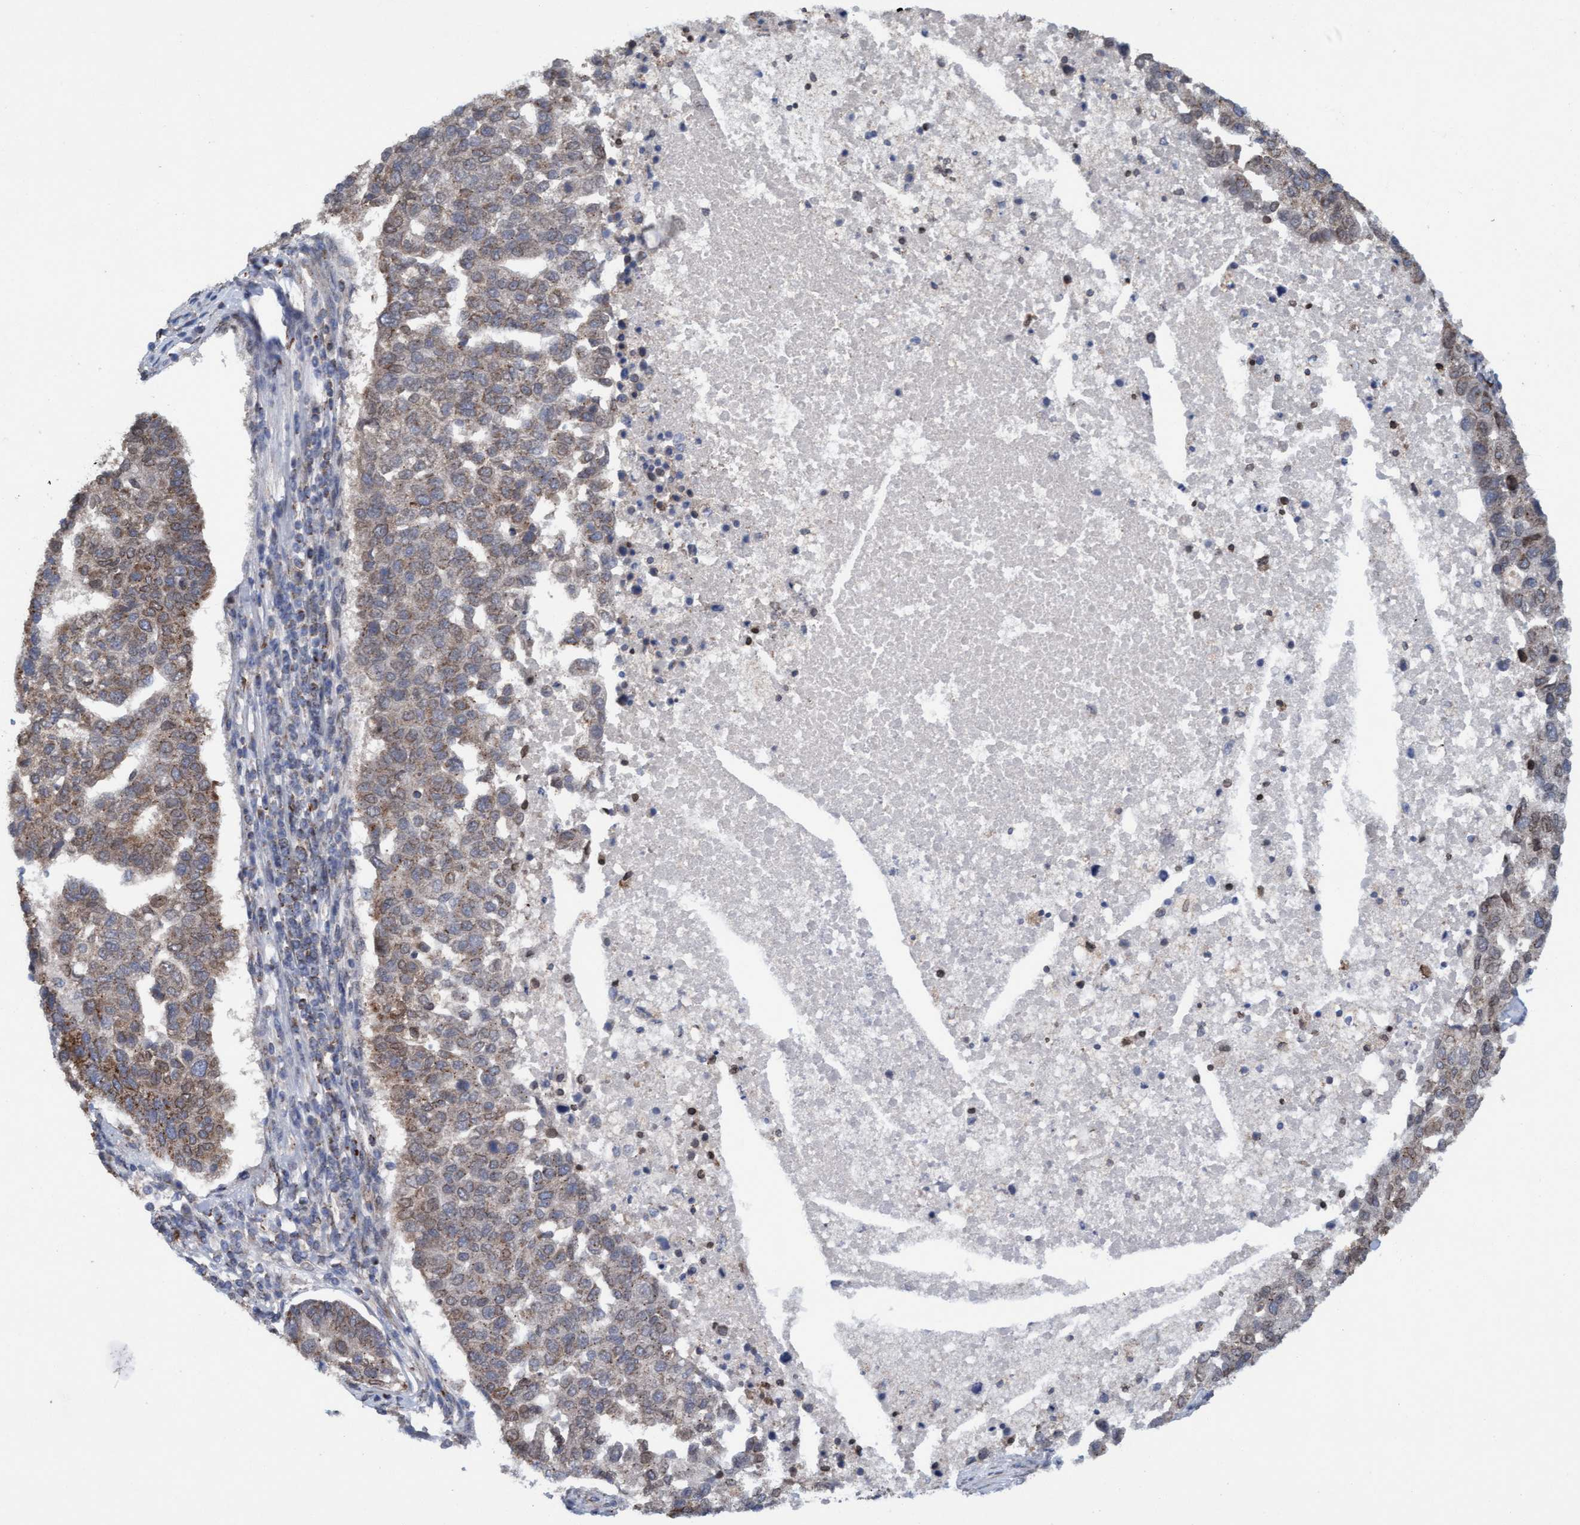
{"staining": {"intensity": "weak", "quantity": "25%-75%", "location": "cytoplasmic/membranous"}, "tissue": "pancreatic cancer", "cell_type": "Tumor cells", "image_type": "cancer", "snomed": [{"axis": "morphology", "description": "Adenocarcinoma, NOS"}, {"axis": "topography", "description": "Pancreas"}], "caption": "Approximately 25%-75% of tumor cells in pancreatic adenocarcinoma demonstrate weak cytoplasmic/membranous protein staining as visualized by brown immunohistochemical staining.", "gene": "MRPS23", "patient": {"sex": "female", "age": 61}}